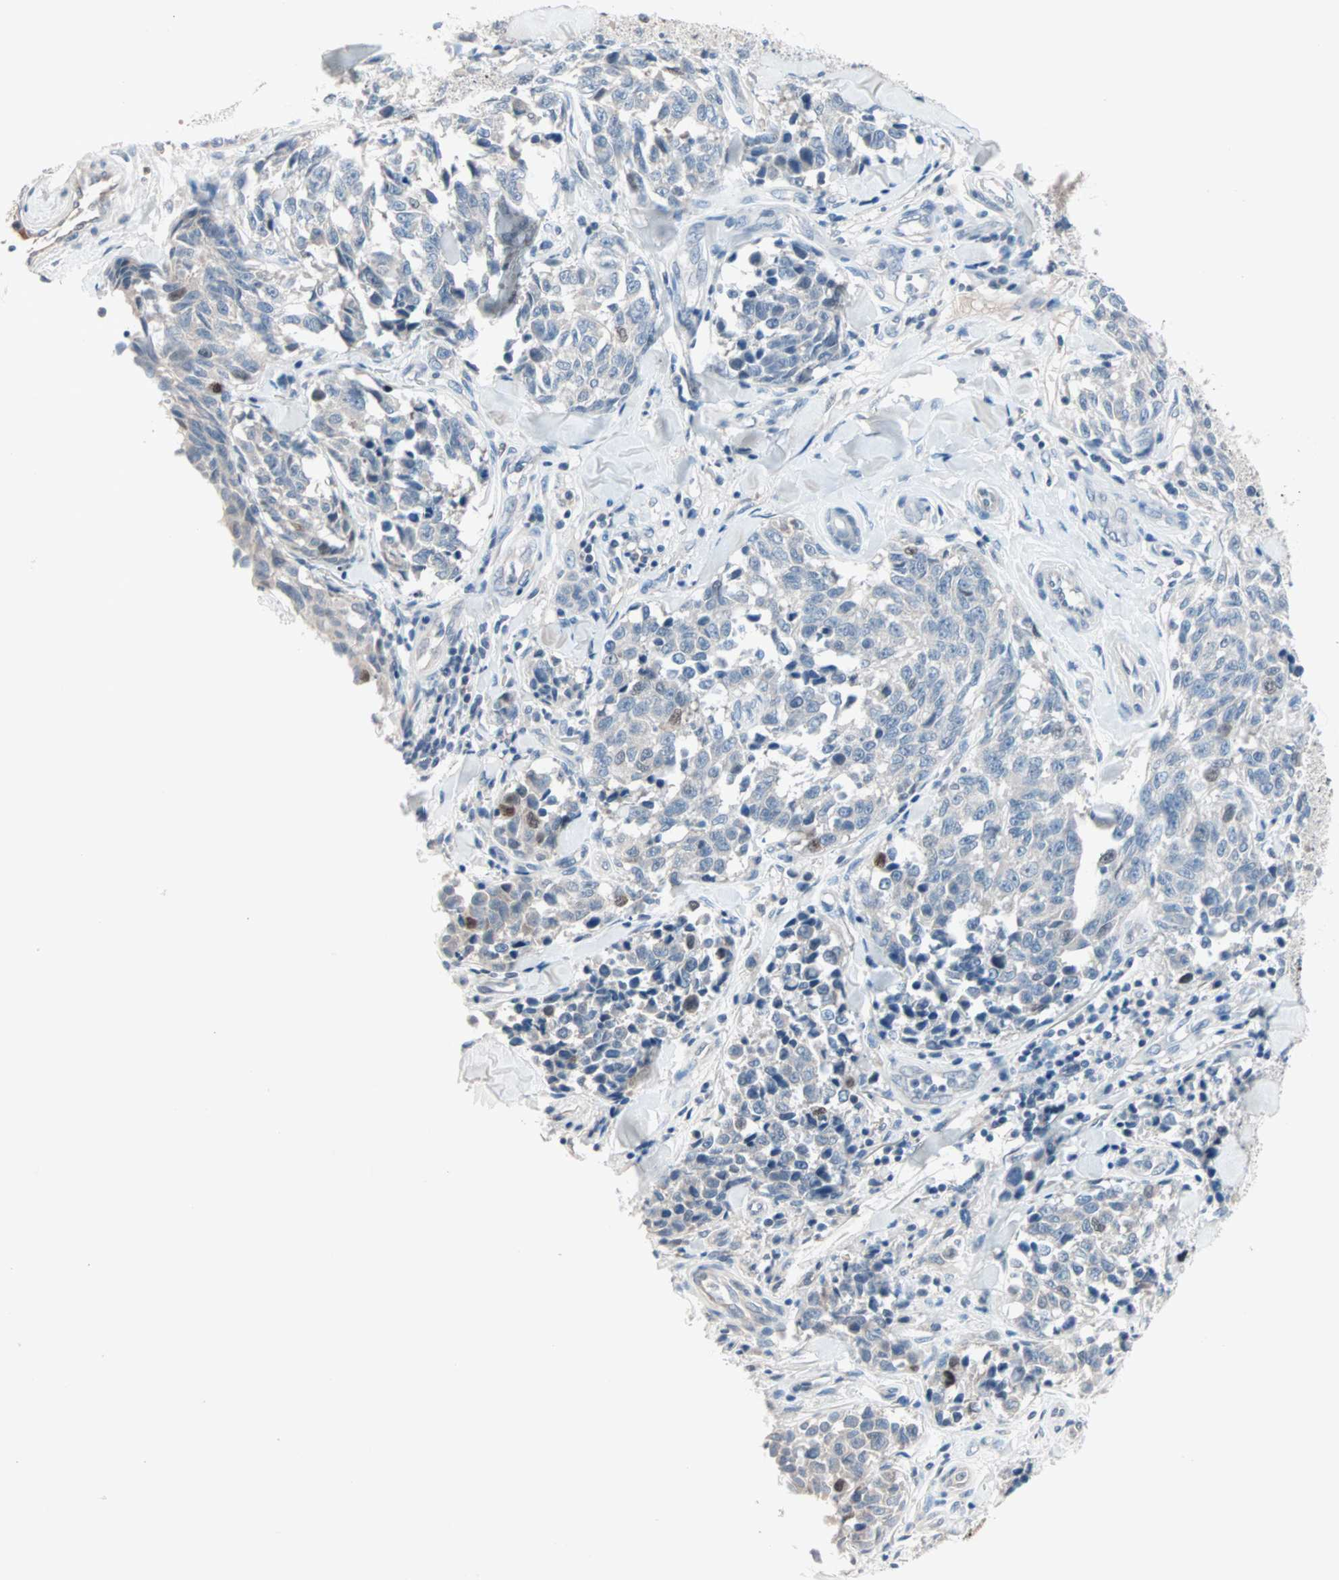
{"staining": {"intensity": "moderate", "quantity": "<25%", "location": "nuclear"}, "tissue": "melanoma", "cell_type": "Tumor cells", "image_type": "cancer", "snomed": [{"axis": "morphology", "description": "Malignant melanoma, NOS"}, {"axis": "topography", "description": "Skin"}], "caption": "An immunohistochemistry histopathology image of tumor tissue is shown. Protein staining in brown shows moderate nuclear positivity in malignant melanoma within tumor cells. (DAB IHC, brown staining for protein, blue staining for nuclei).", "gene": "CCNE2", "patient": {"sex": "female", "age": 64}}